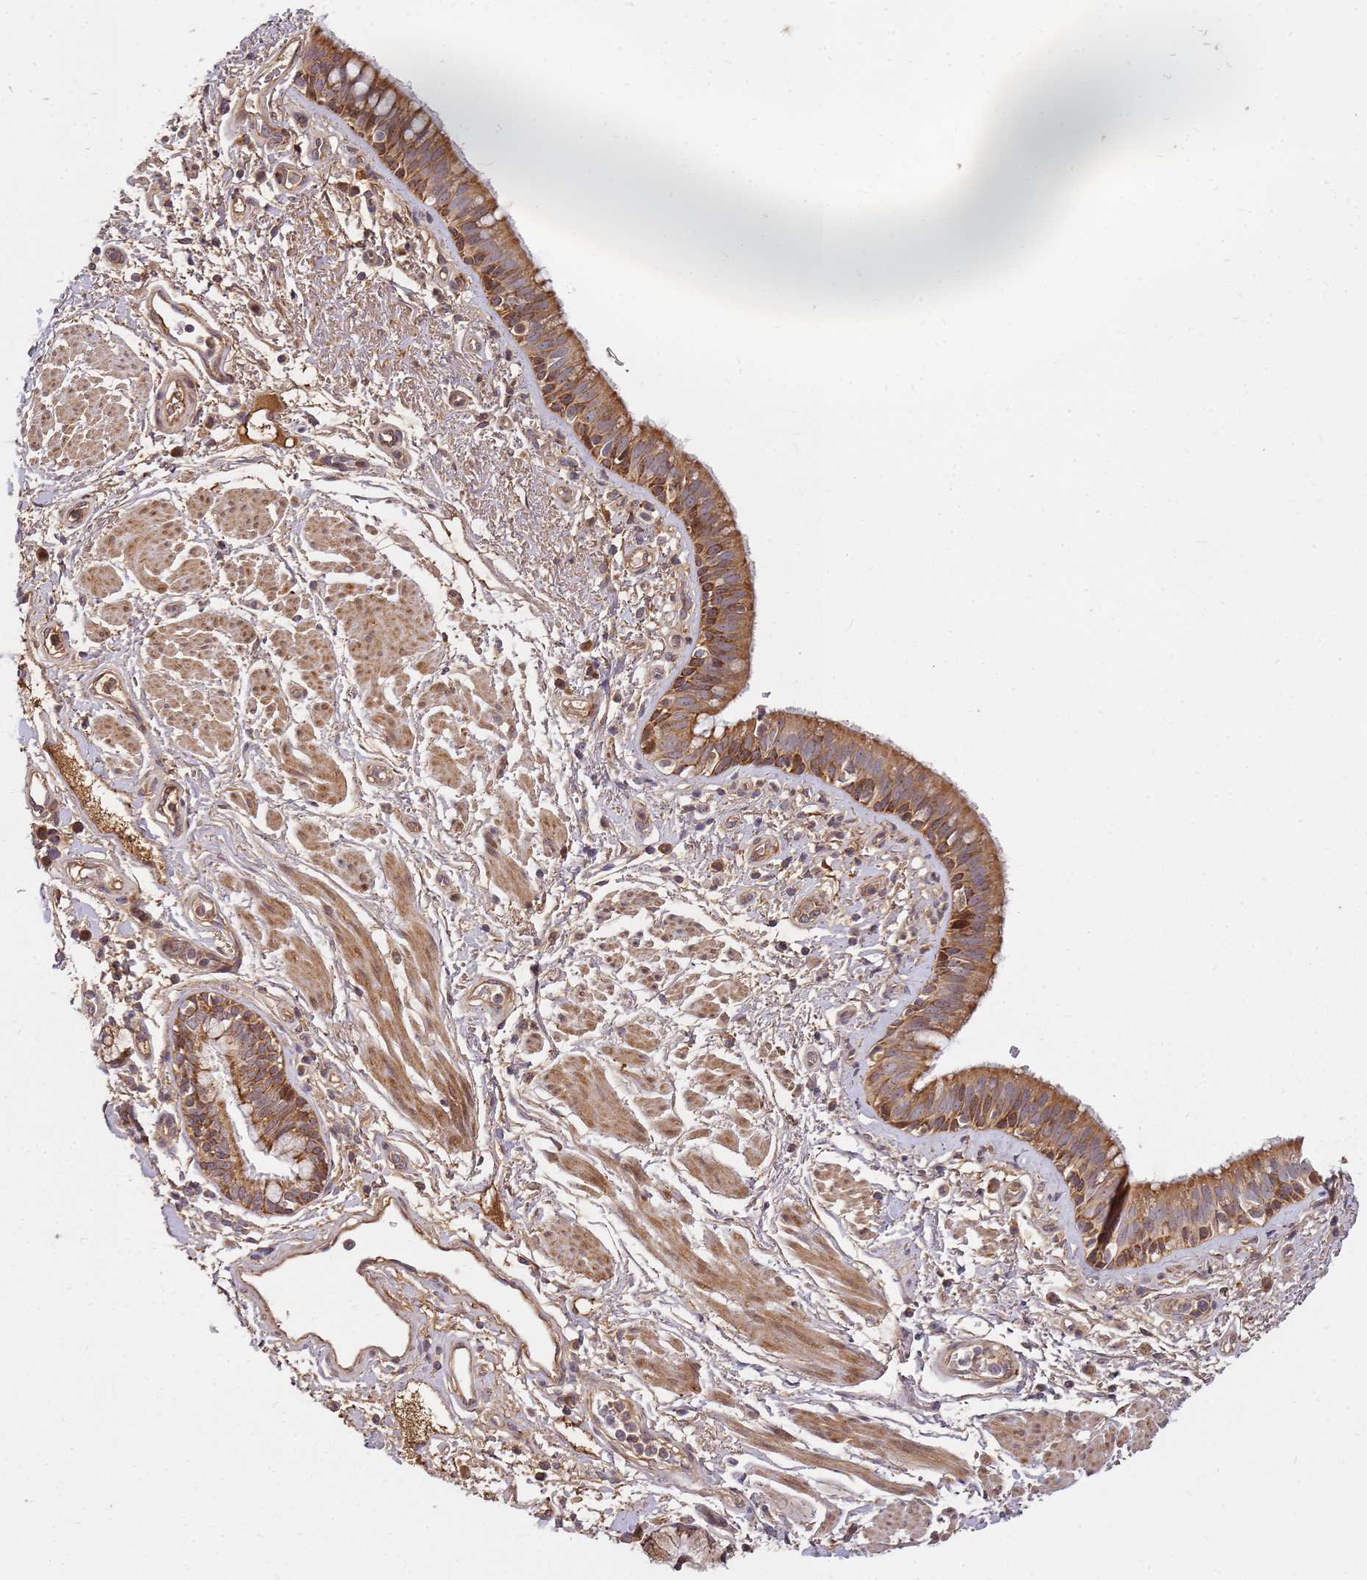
{"staining": {"intensity": "moderate", "quantity": ">75%", "location": "cytoplasmic/membranous"}, "tissue": "bronchus", "cell_type": "Respiratory epithelial cells", "image_type": "normal", "snomed": [{"axis": "morphology", "description": "Normal tissue, NOS"}, {"axis": "morphology", "description": "Neoplasm, uncertain whether benign or malignant"}, {"axis": "topography", "description": "Bronchus"}, {"axis": "topography", "description": "Lung"}], "caption": "Protein expression analysis of normal bronchus exhibits moderate cytoplasmic/membranous expression in approximately >75% of respiratory epithelial cells. Nuclei are stained in blue.", "gene": "CCDC159", "patient": {"sex": "male", "age": 55}}